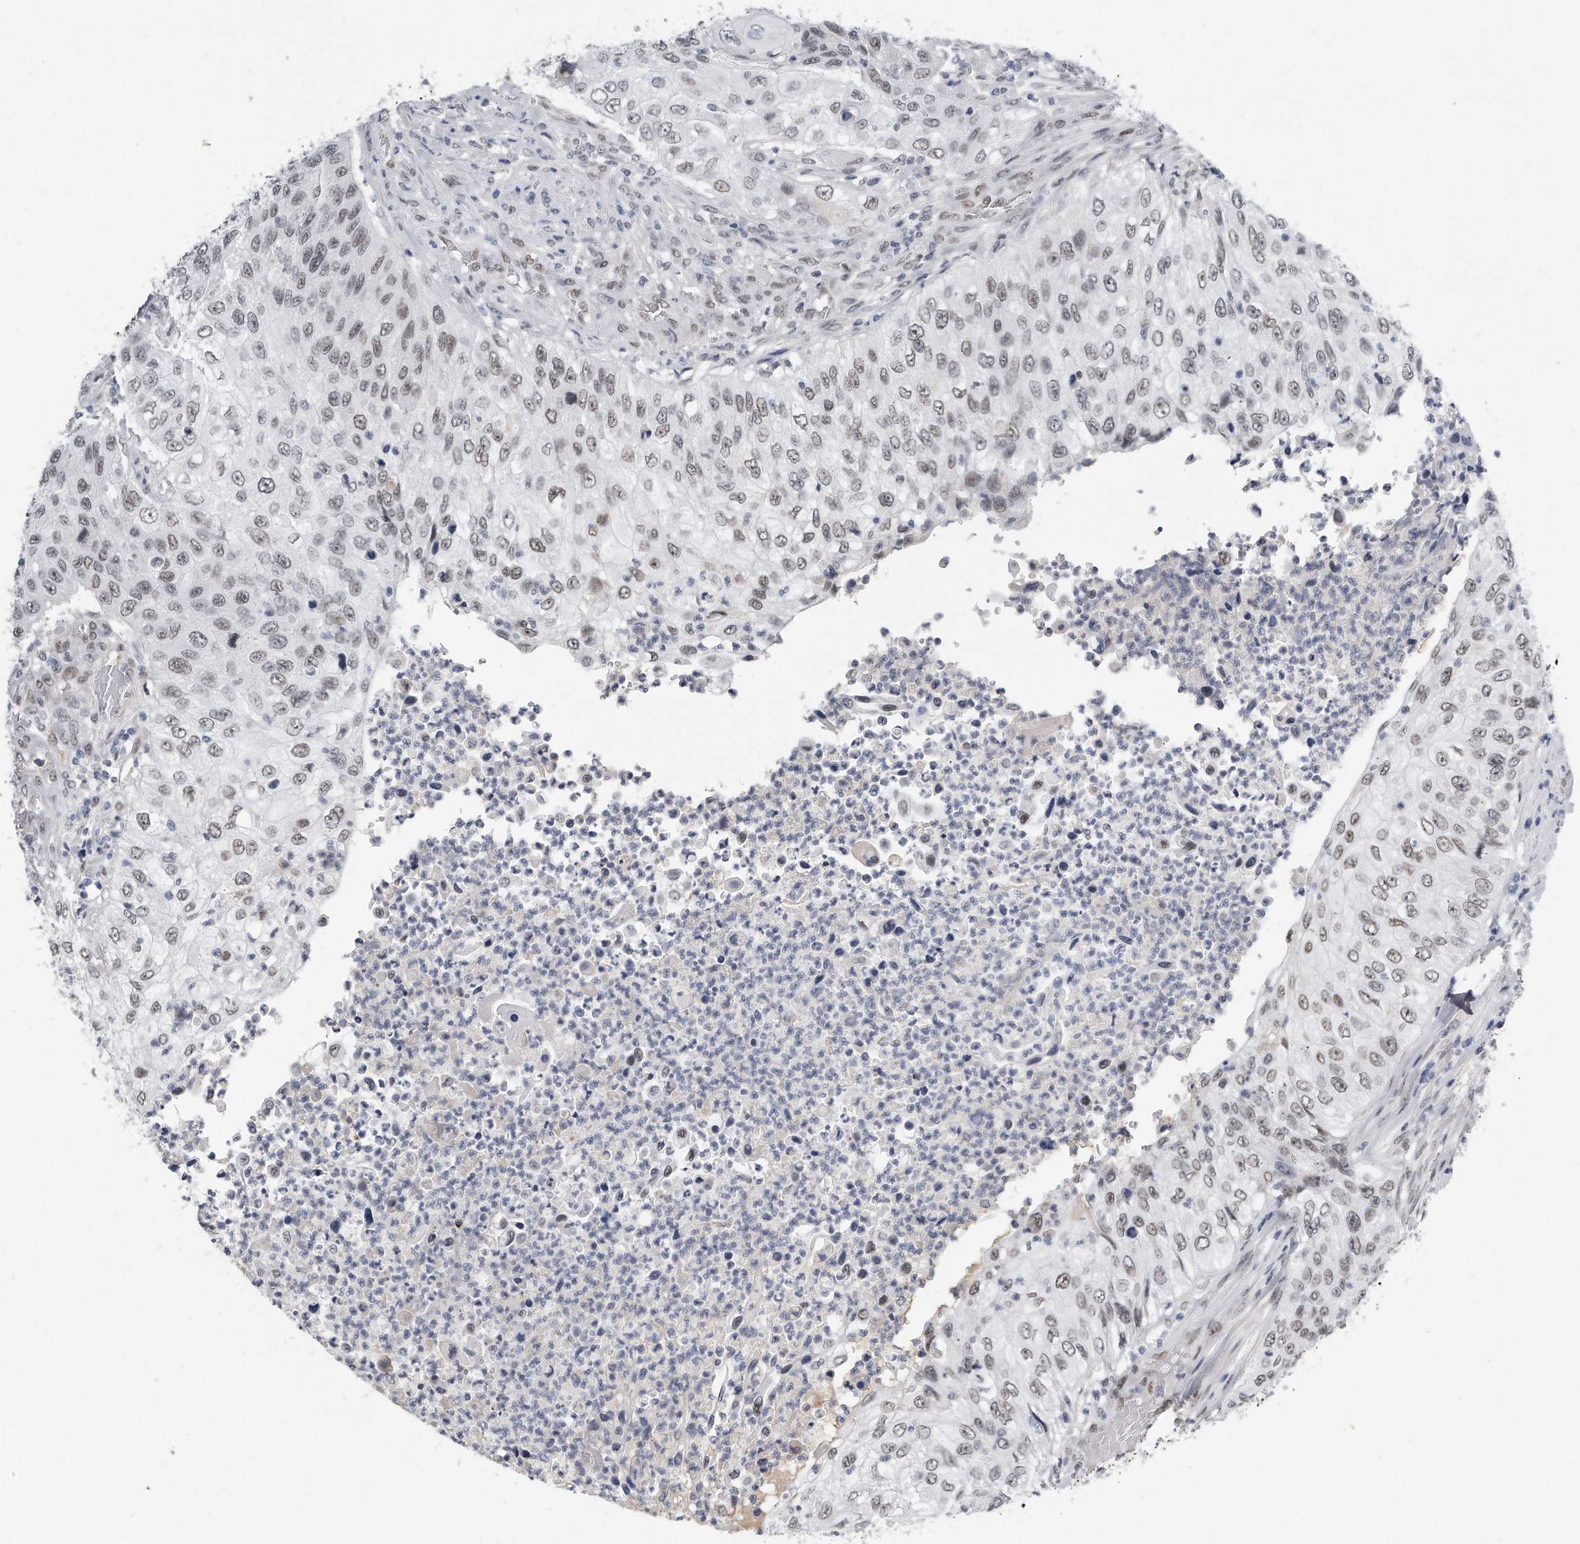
{"staining": {"intensity": "weak", "quantity": ">75%", "location": "nuclear"}, "tissue": "urothelial cancer", "cell_type": "Tumor cells", "image_type": "cancer", "snomed": [{"axis": "morphology", "description": "Urothelial carcinoma, High grade"}, {"axis": "topography", "description": "Urinary bladder"}], "caption": "Immunohistochemistry (IHC) (DAB (3,3'-diaminobenzidine)) staining of urothelial cancer demonstrates weak nuclear protein positivity in about >75% of tumor cells.", "gene": "CTBP2", "patient": {"sex": "female", "age": 60}}